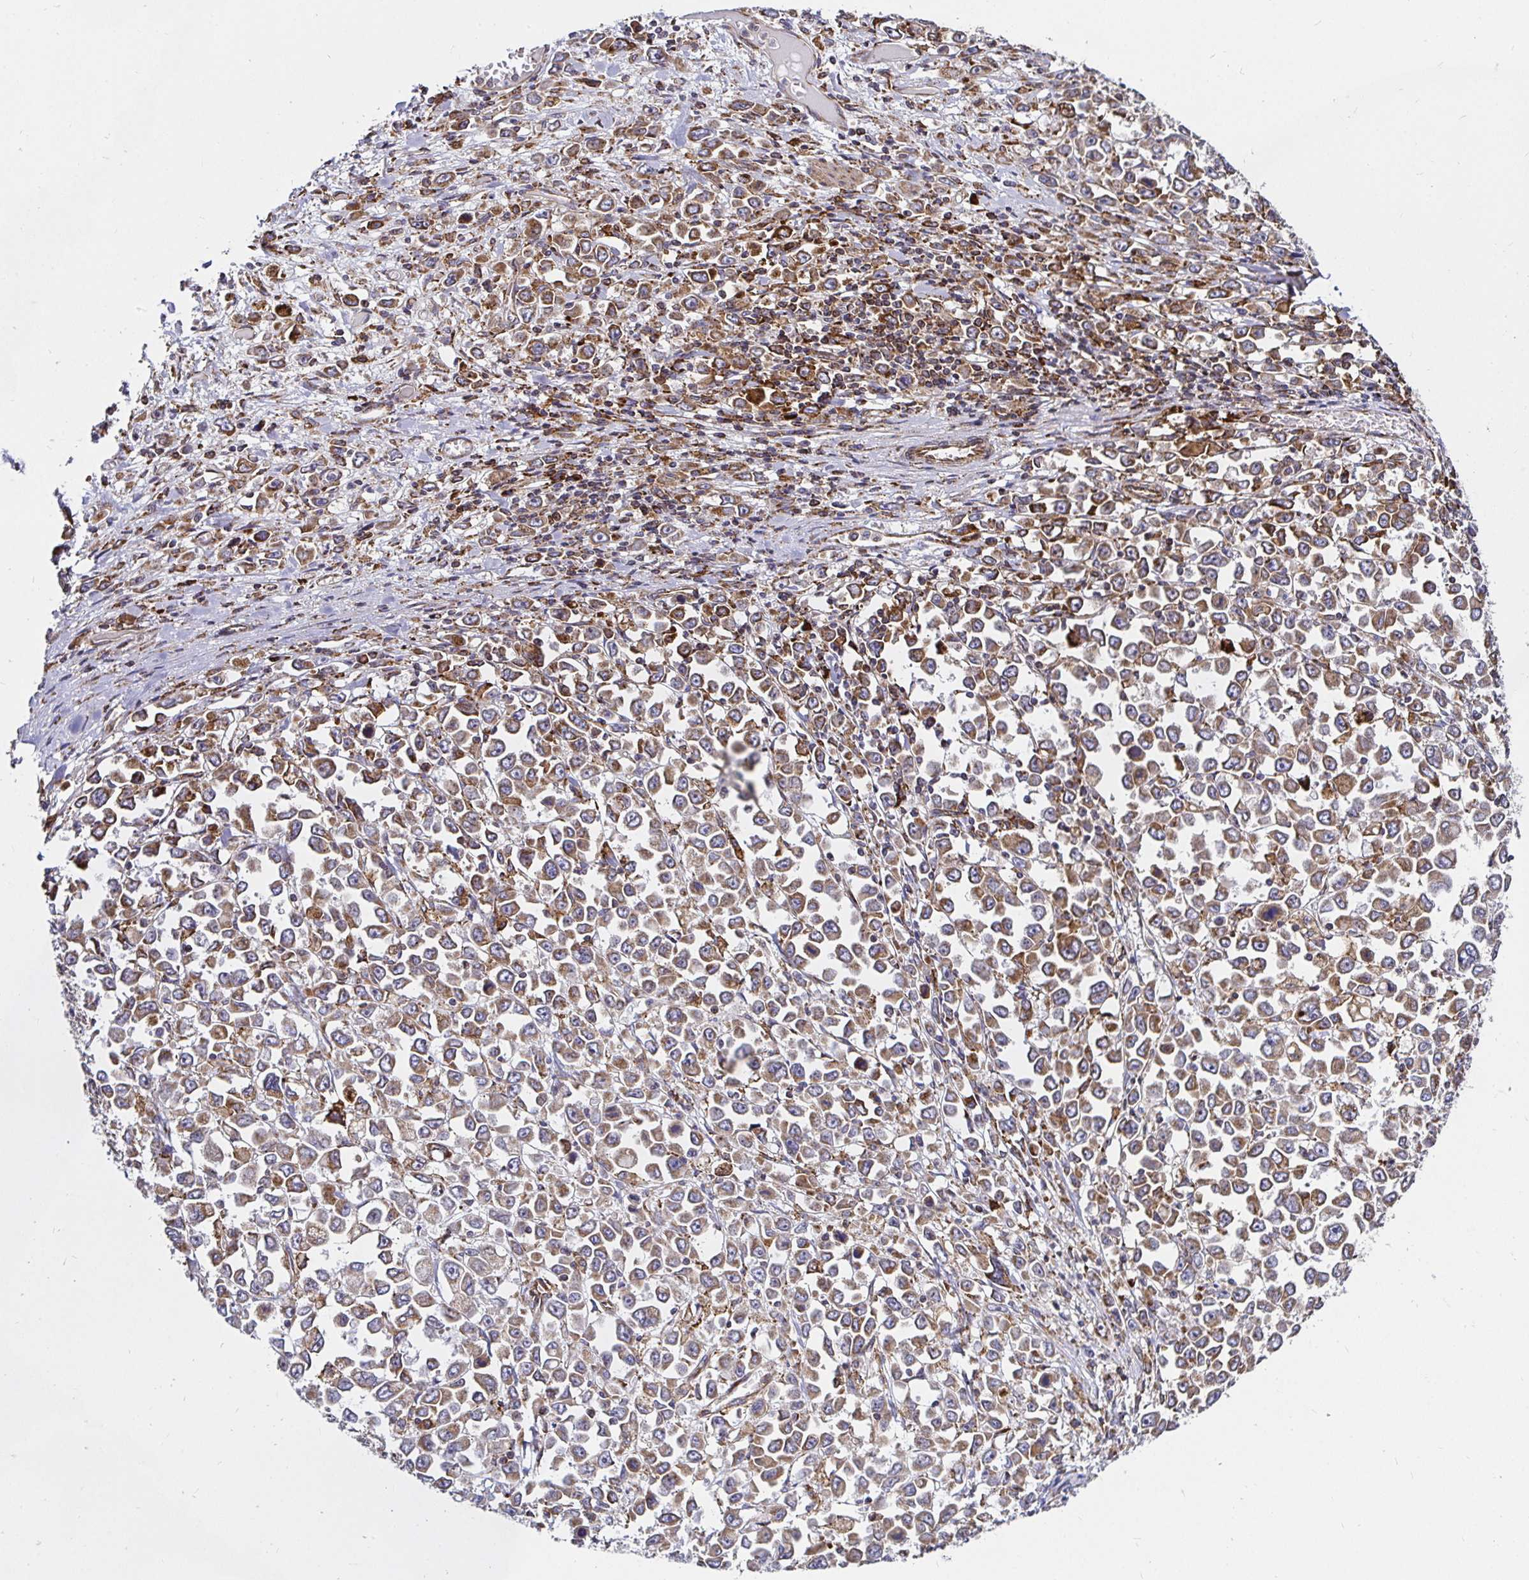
{"staining": {"intensity": "weak", "quantity": ">75%", "location": "cytoplasmic/membranous"}, "tissue": "stomach cancer", "cell_type": "Tumor cells", "image_type": "cancer", "snomed": [{"axis": "morphology", "description": "Adenocarcinoma, NOS"}, {"axis": "topography", "description": "Stomach, upper"}], "caption": "Immunohistochemistry photomicrograph of human stomach adenocarcinoma stained for a protein (brown), which reveals low levels of weak cytoplasmic/membranous expression in about >75% of tumor cells.", "gene": "SMYD3", "patient": {"sex": "male", "age": 70}}